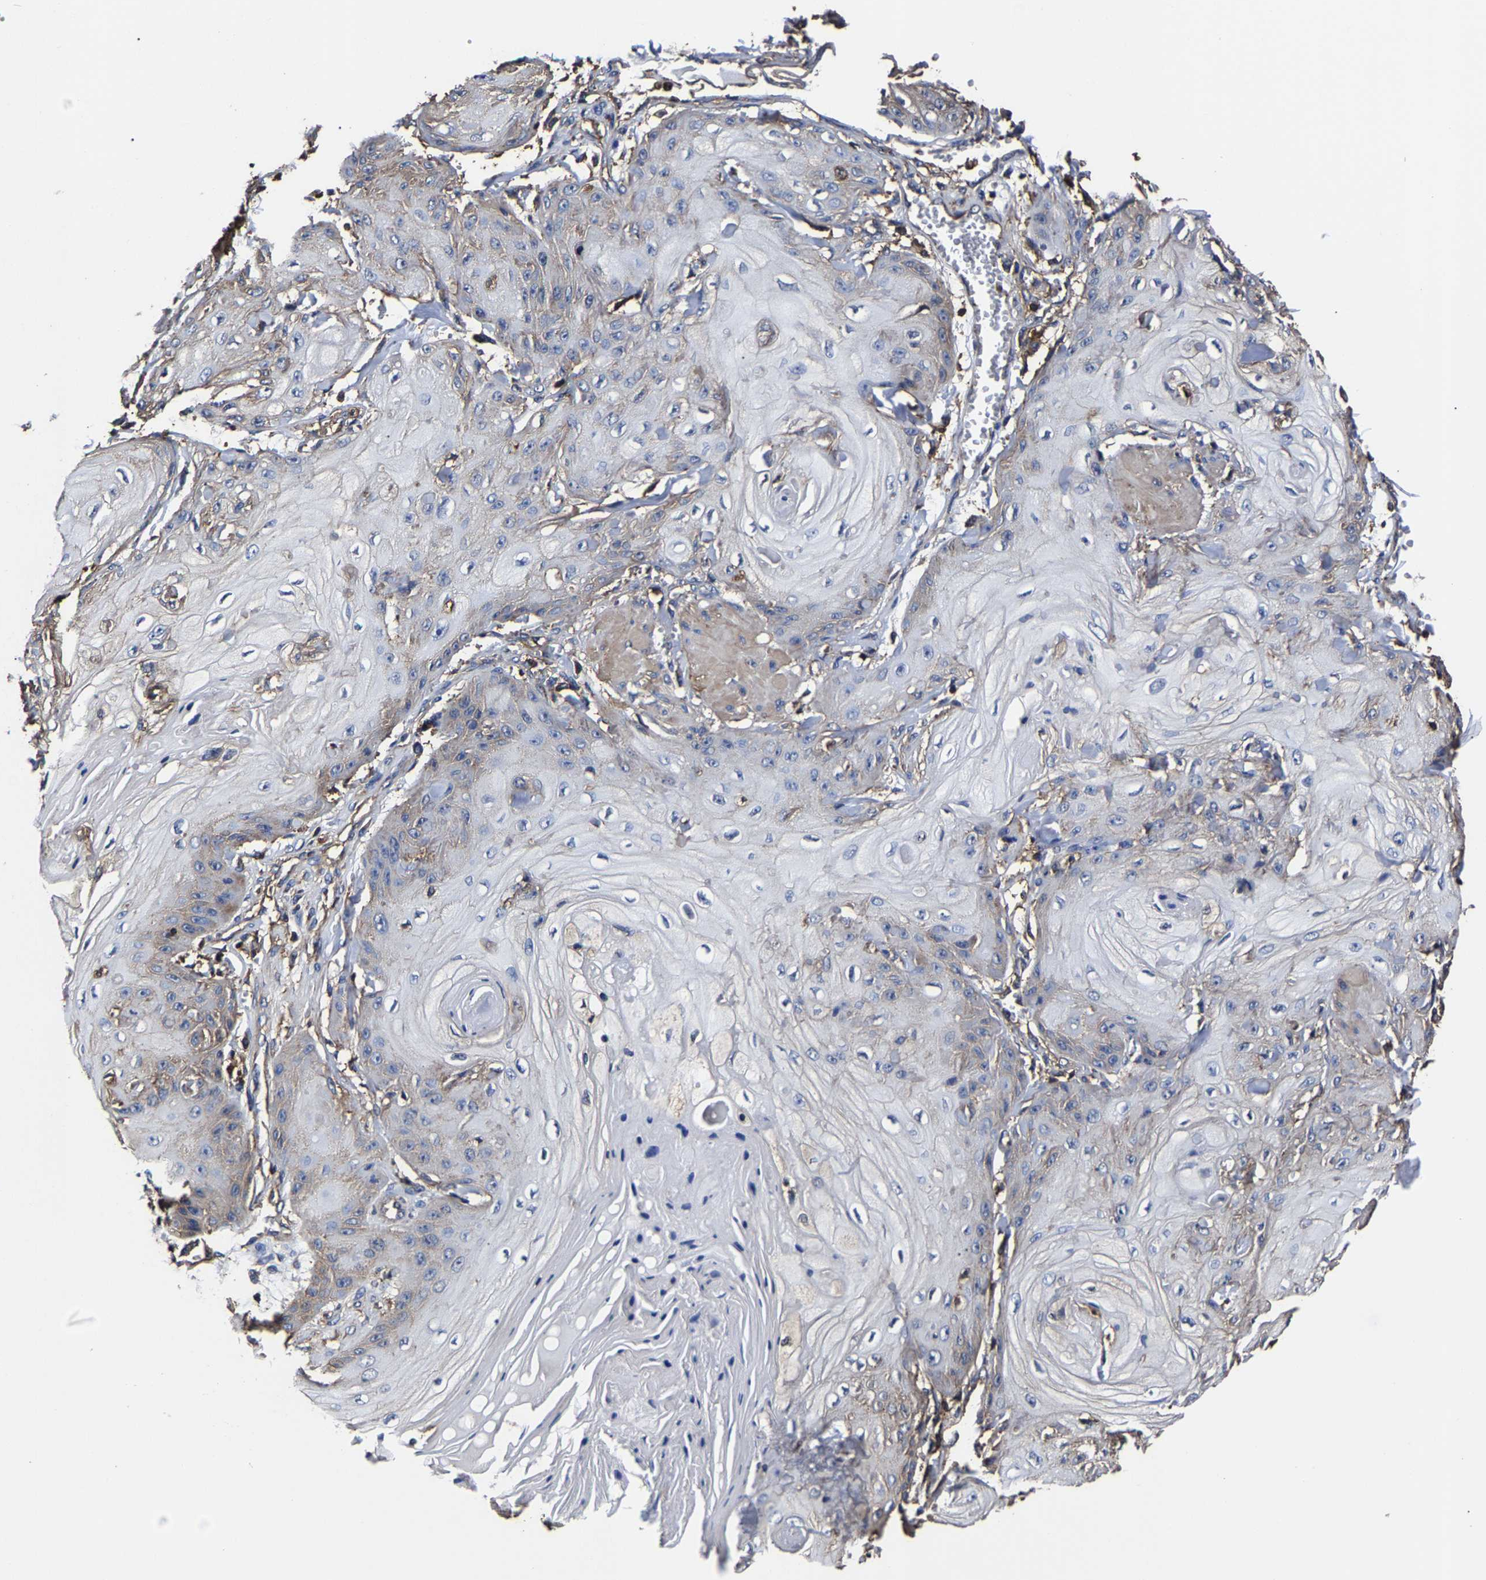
{"staining": {"intensity": "weak", "quantity": "<25%", "location": "cytoplasmic/membranous"}, "tissue": "skin cancer", "cell_type": "Tumor cells", "image_type": "cancer", "snomed": [{"axis": "morphology", "description": "Squamous cell carcinoma, NOS"}, {"axis": "topography", "description": "Skin"}], "caption": "Immunohistochemistry of skin cancer reveals no positivity in tumor cells. (DAB immunohistochemistry, high magnification).", "gene": "SSH3", "patient": {"sex": "male", "age": 74}}